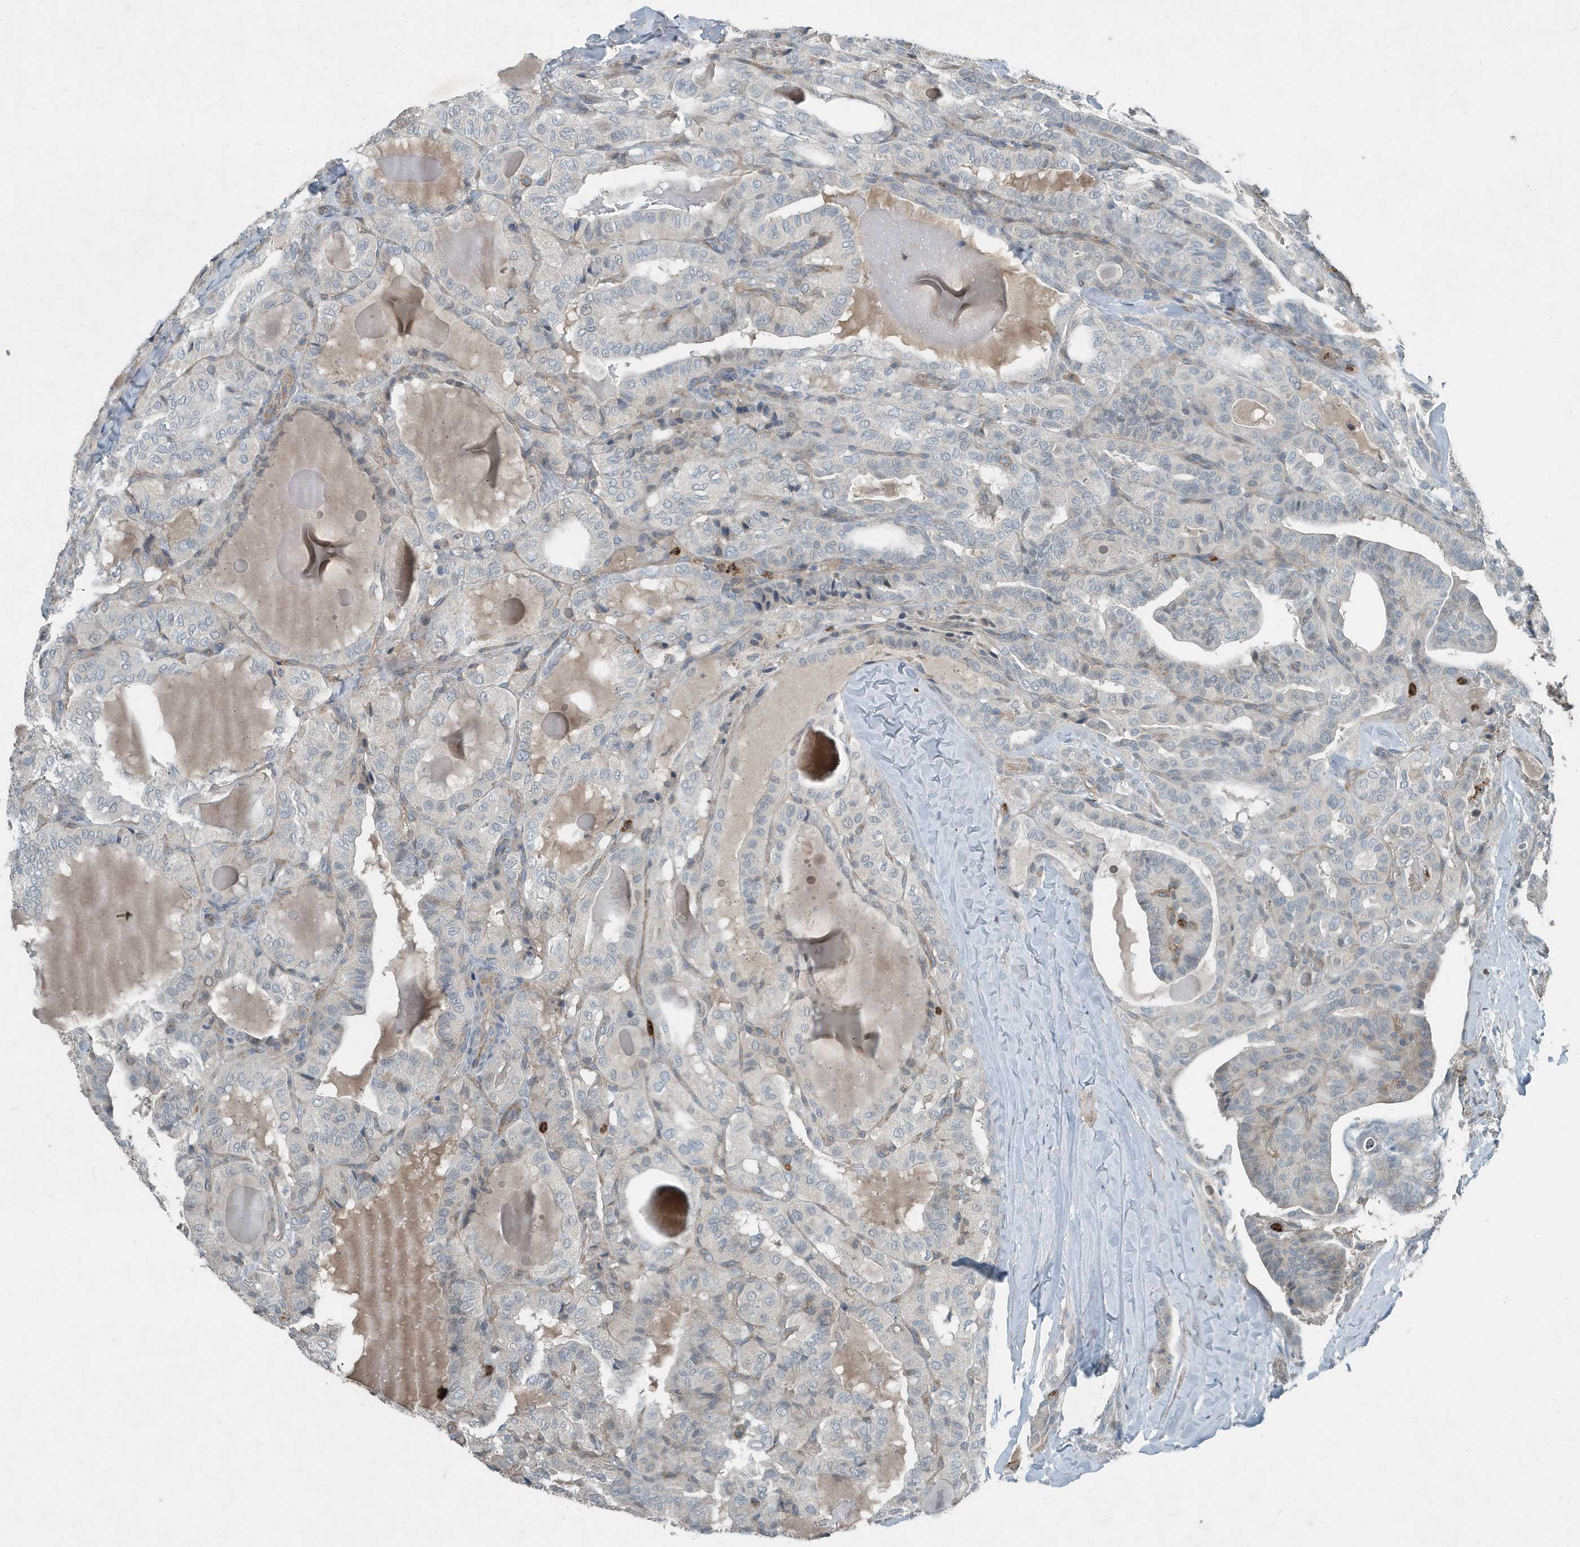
{"staining": {"intensity": "negative", "quantity": "none", "location": "none"}, "tissue": "thyroid cancer", "cell_type": "Tumor cells", "image_type": "cancer", "snomed": [{"axis": "morphology", "description": "Papillary adenocarcinoma, NOS"}, {"axis": "topography", "description": "Thyroid gland"}], "caption": "The immunohistochemistry image has no significant expression in tumor cells of thyroid cancer (papillary adenocarcinoma) tissue.", "gene": "DAPP1", "patient": {"sex": "male", "age": 77}}